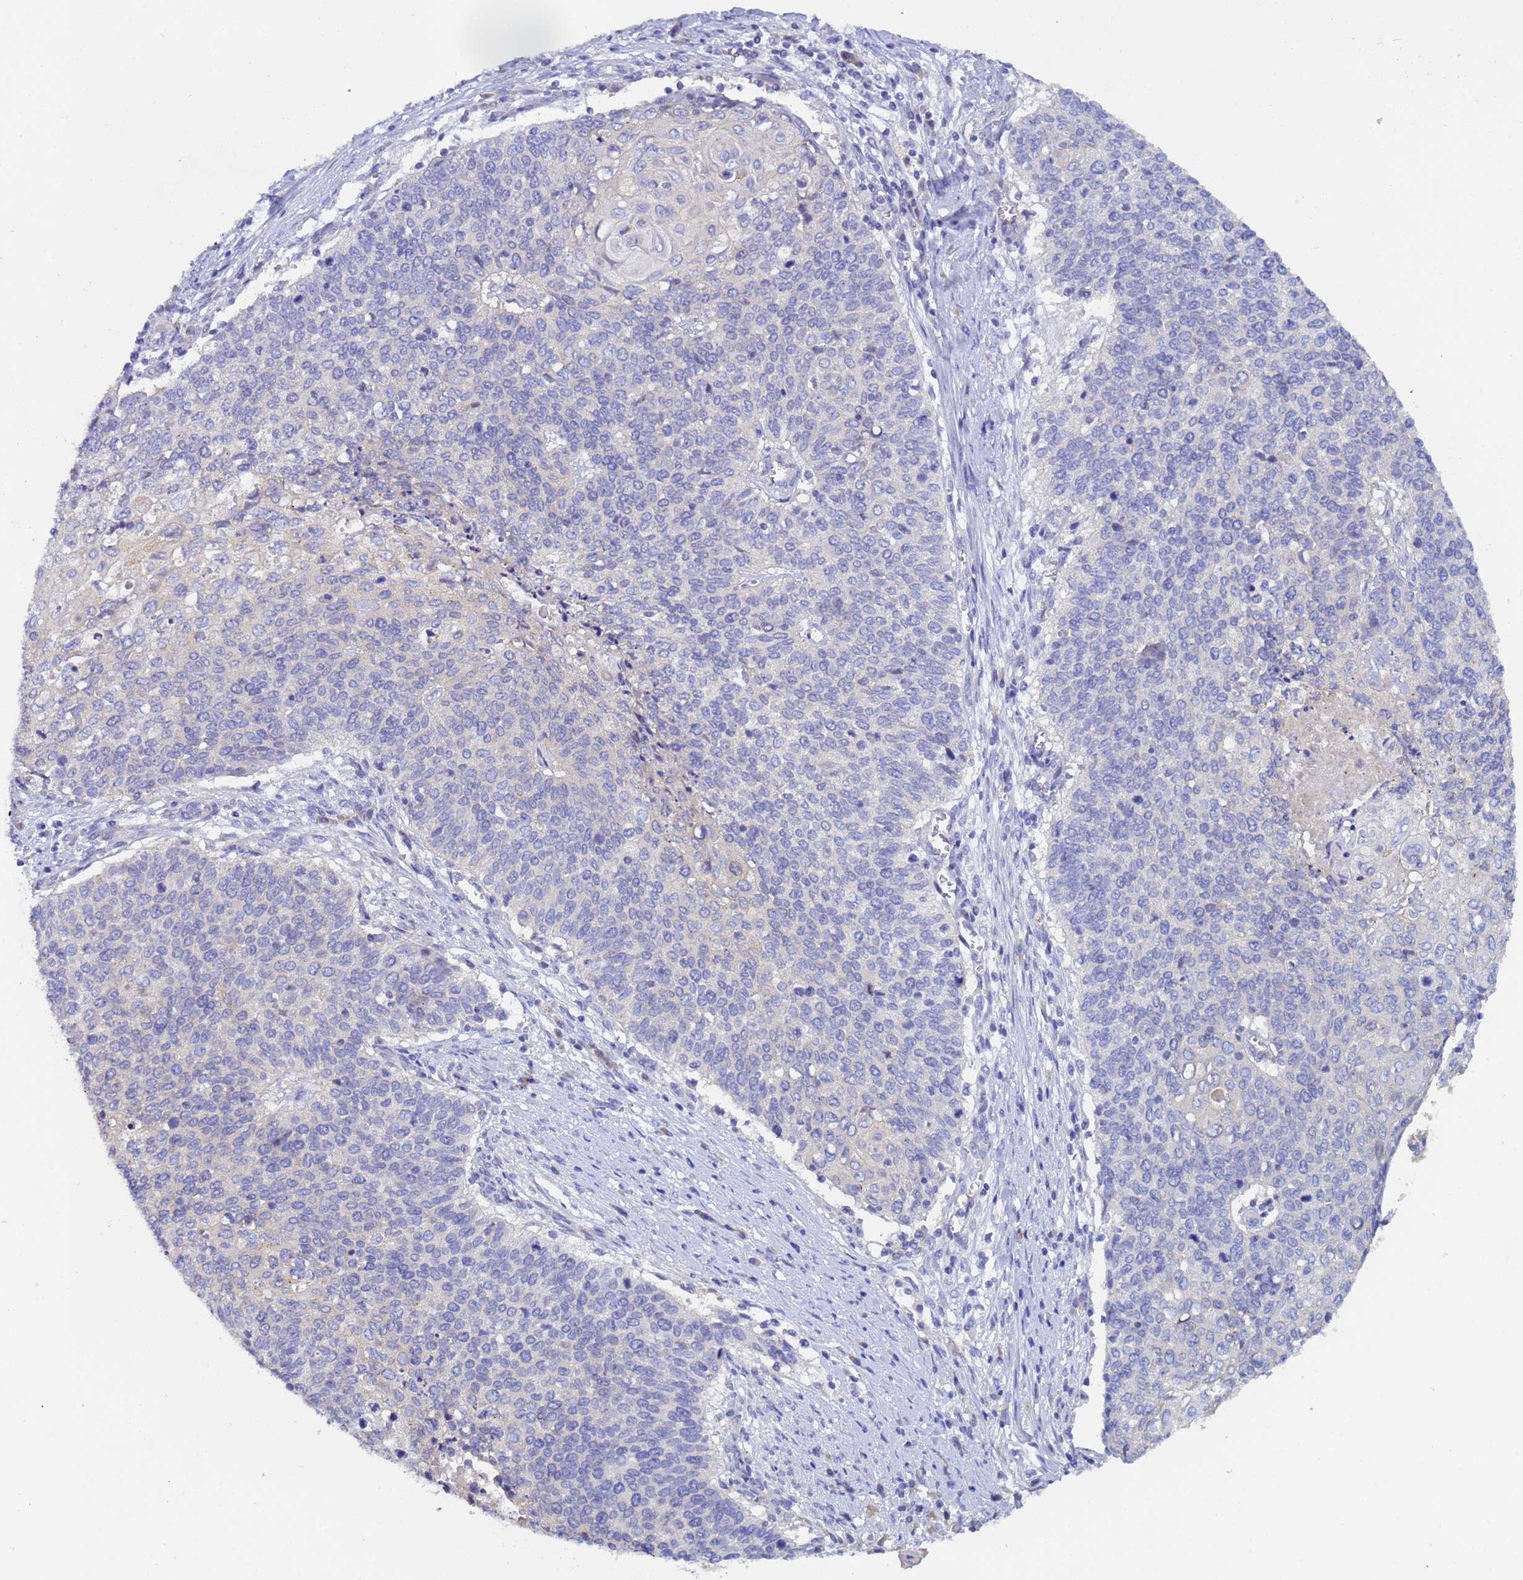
{"staining": {"intensity": "negative", "quantity": "none", "location": "none"}, "tissue": "cervical cancer", "cell_type": "Tumor cells", "image_type": "cancer", "snomed": [{"axis": "morphology", "description": "Squamous cell carcinoma, NOS"}, {"axis": "topography", "description": "Cervix"}], "caption": "The immunohistochemistry (IHC) histopathology image has no significant staining in tumor cells of cervical cancer tissue. The staining is performed using DAB brown chromogen with nuclei counter-stained in using hematoxylin.", "gene": "UBE2O", "patient": {"sex": "female", "age": 39}}